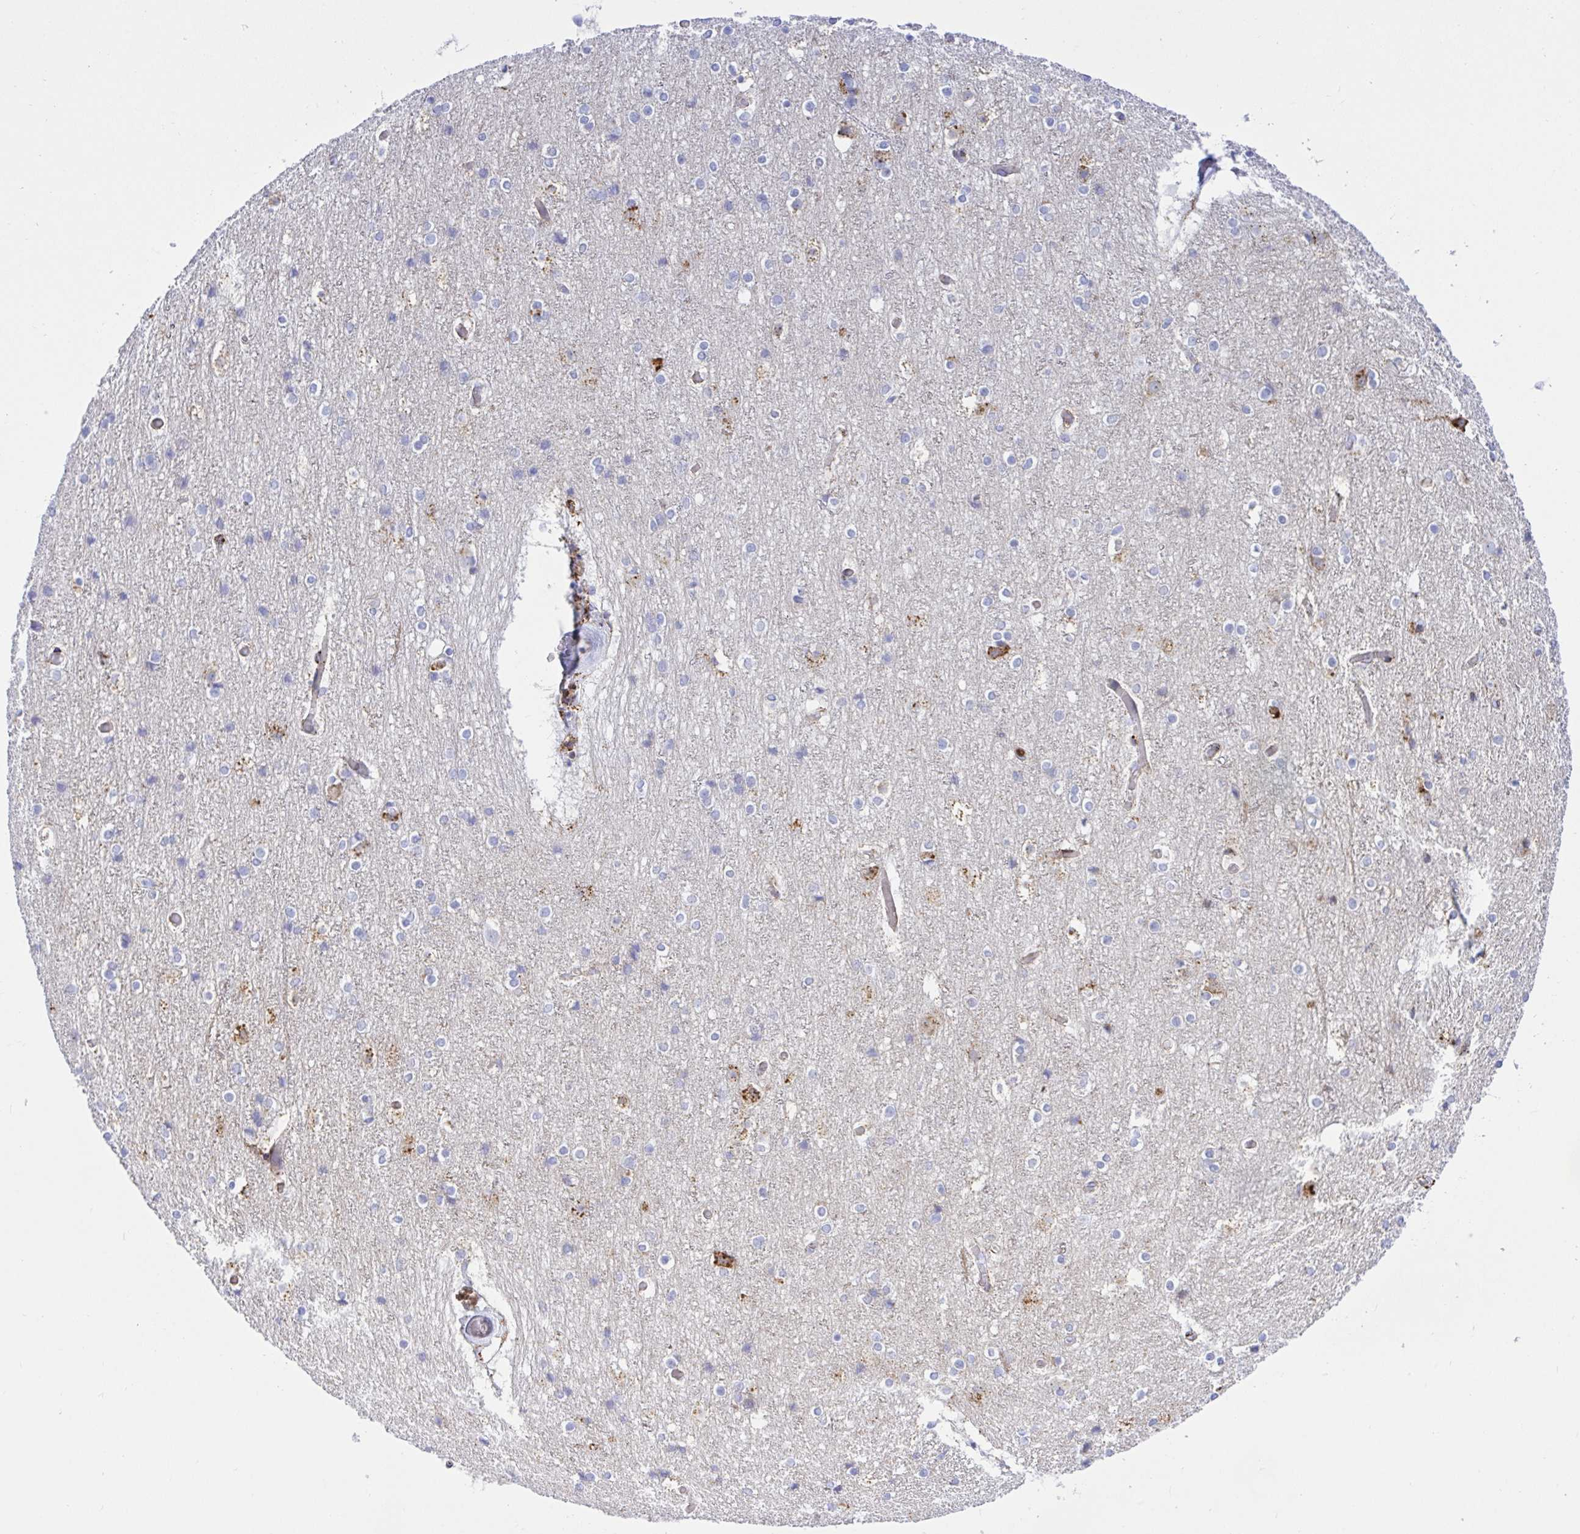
{"staining": {"intensity": "moderate", "quantity": "<25%", "location": "cytoplasmic/membranous"}, "tissue": "cerebral cortex", "cell_type": "Endothelial cells", "image_type": "normal", "snomed": [{"axis": "morphology", "description": "Normal tissue, NOS"}, {"axis": "topography", "description": "Cerebral cortex"}], "caption": "The immunohistochemical stain highlights moderate cytoplasmic/membranous staining in endothelial cells of benign cerebral cortex. (IHC, brightfield microscopy, high magnification).", "gene": "CLGN", "patient": {"sex": "female", "age": 52}}